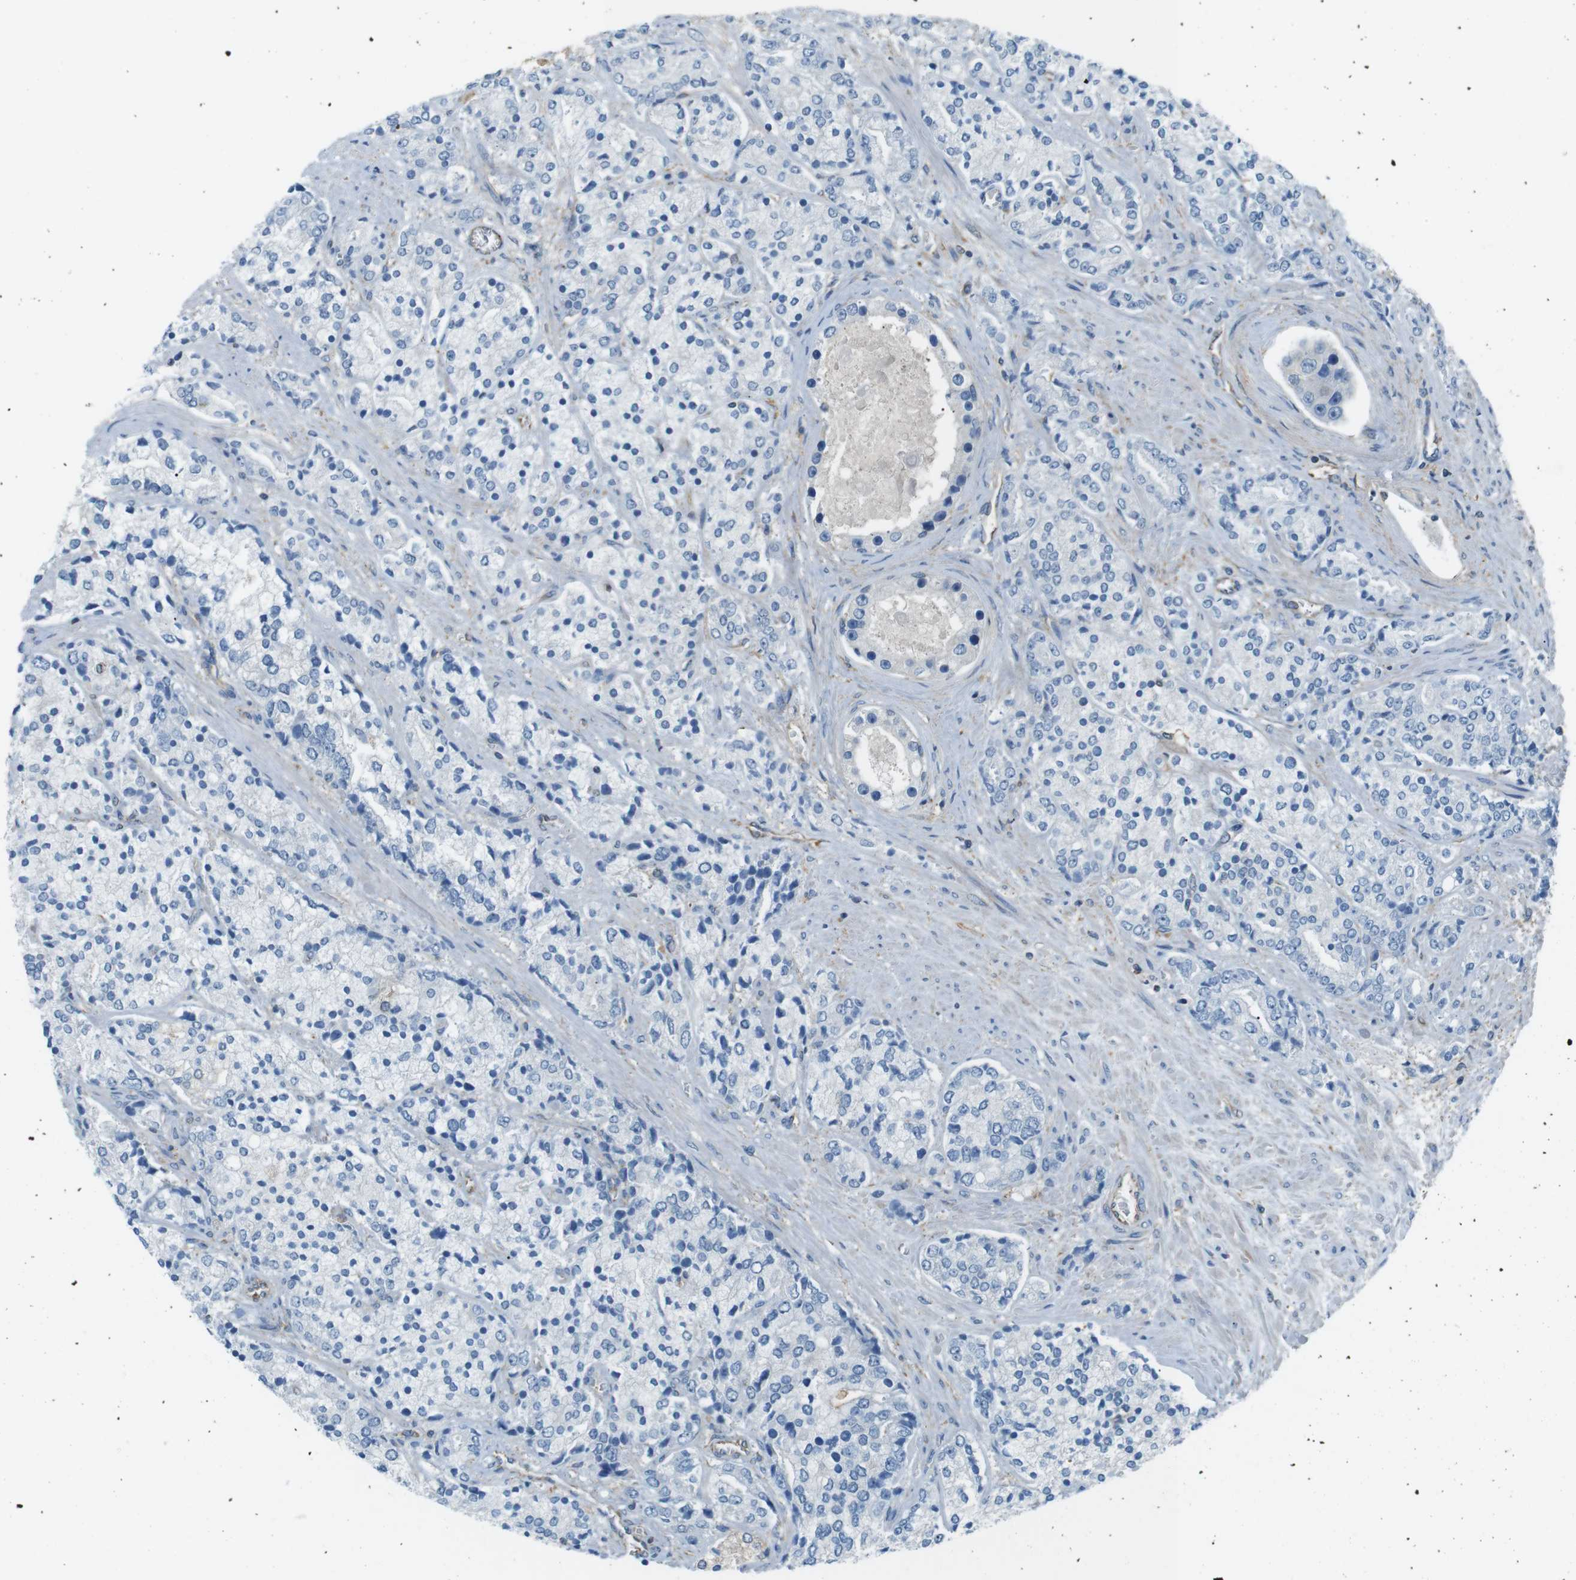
{"staining": {"intensity": "negative", "quantity": "none", "location": "none"}, "tissue": "prostate cancer", "cell_type": "Tumor cells", "image_type": "cancer", "snomed": [{"axis": "morphology", "description": "Adenocarcinoma, High grade"}, {"axis": "topography", "description": "Prostate"}], "caption": "Tumor cells show no significant protein positivity in high-grade adenocarcinoma (prostate).", "gene": "PEPD", "patient": {"sex": "male", "age": 71}}